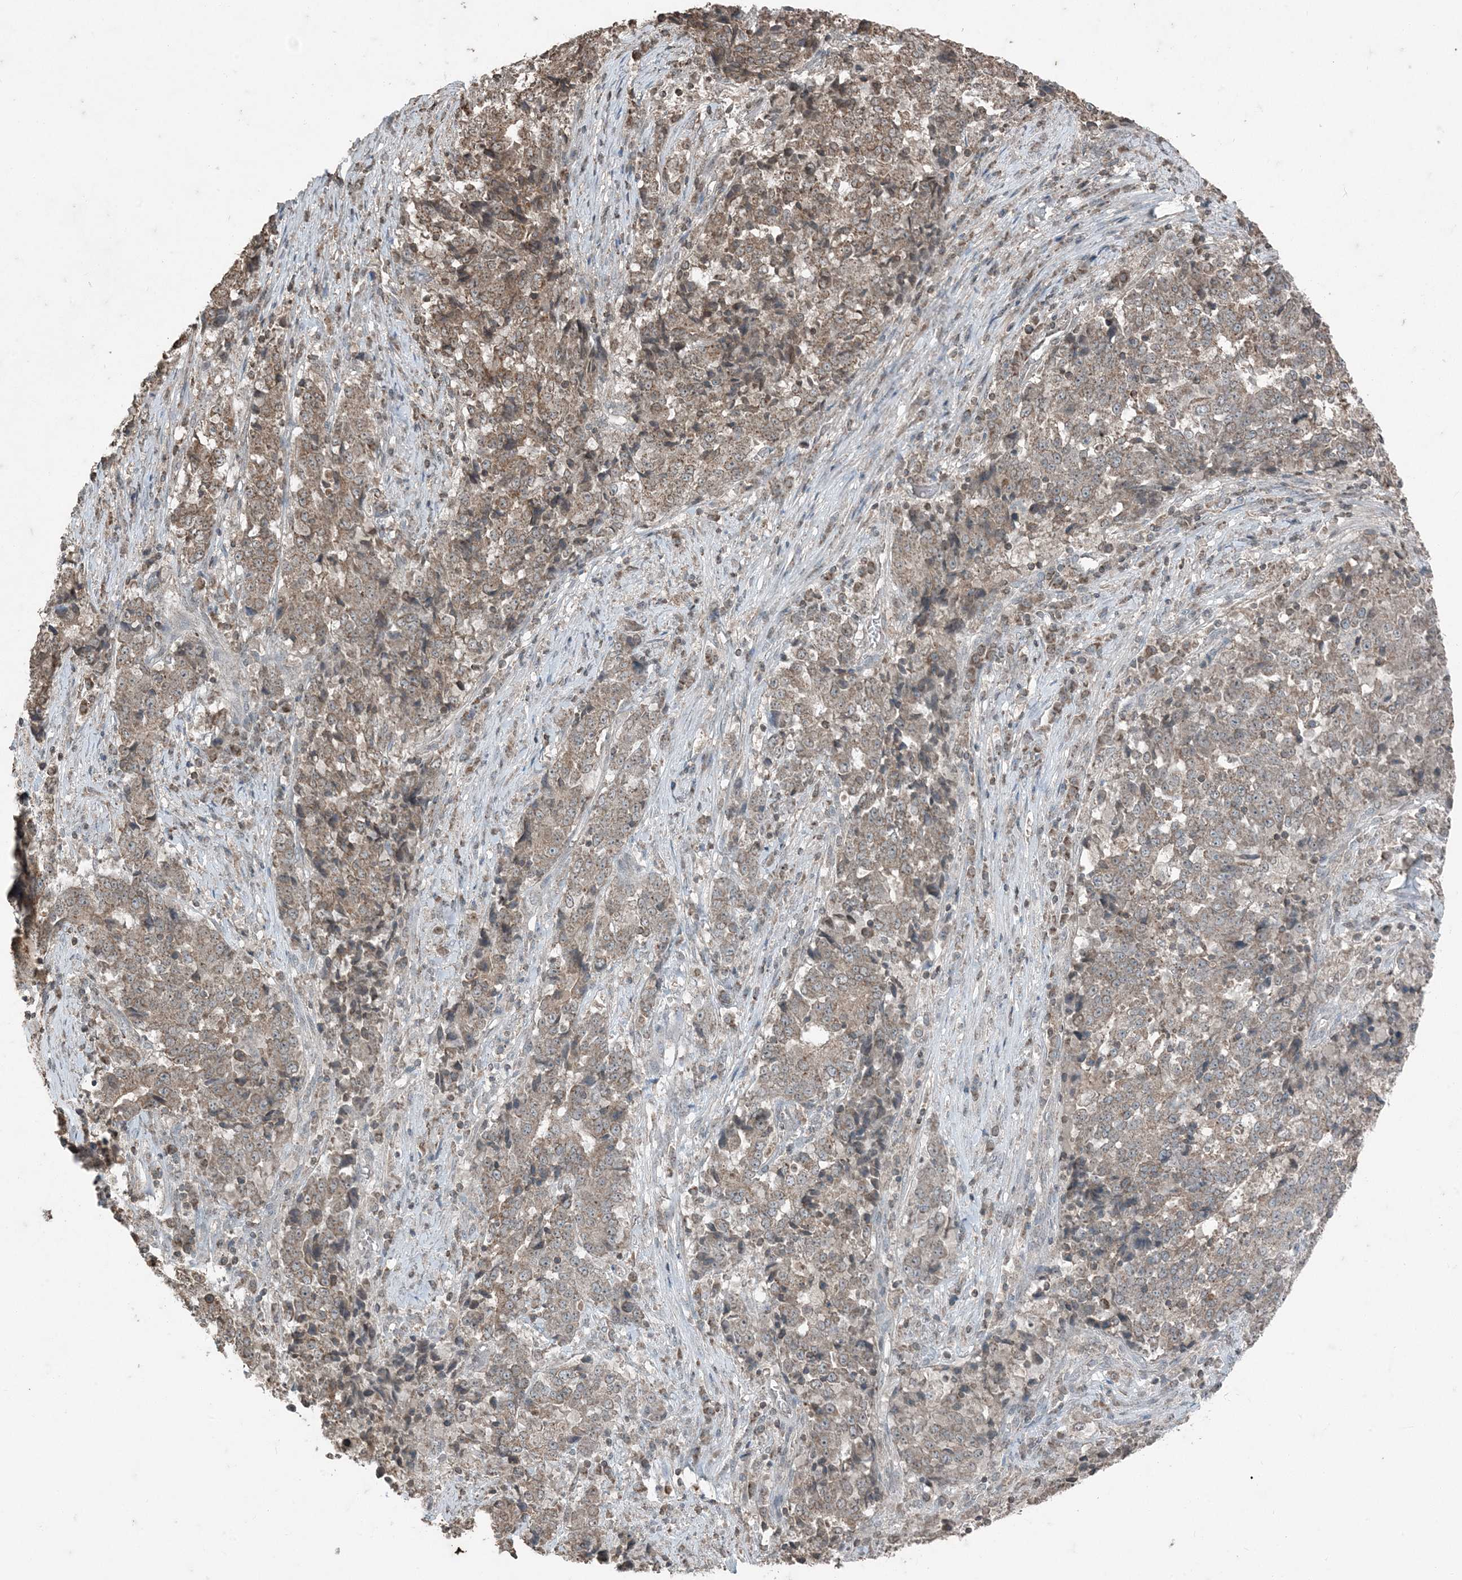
{"staining": {"intensity": "moderate", "quantity": ">75%", "location": "cytoplasmic/membranous"}, "tissue": "stomach cancer", "cell_type": "Tumor cells", "image_type": "cancer", "snomed": [{"axis": "morphology", "description": "Adenocarcinoma, NOS"}, {"axis": "topography", "description": "Stomach"}], "caption": "IHC histopathology image of human stomach cancer (adenocarcinoma) stained for a protein (brown), which demonstrates medium levels of moderate cytoplasmic/membranous staining in approximately >75% of tumor cells.", "gene": "GNL1", "patient": {"sex": "male", "age": 59}}